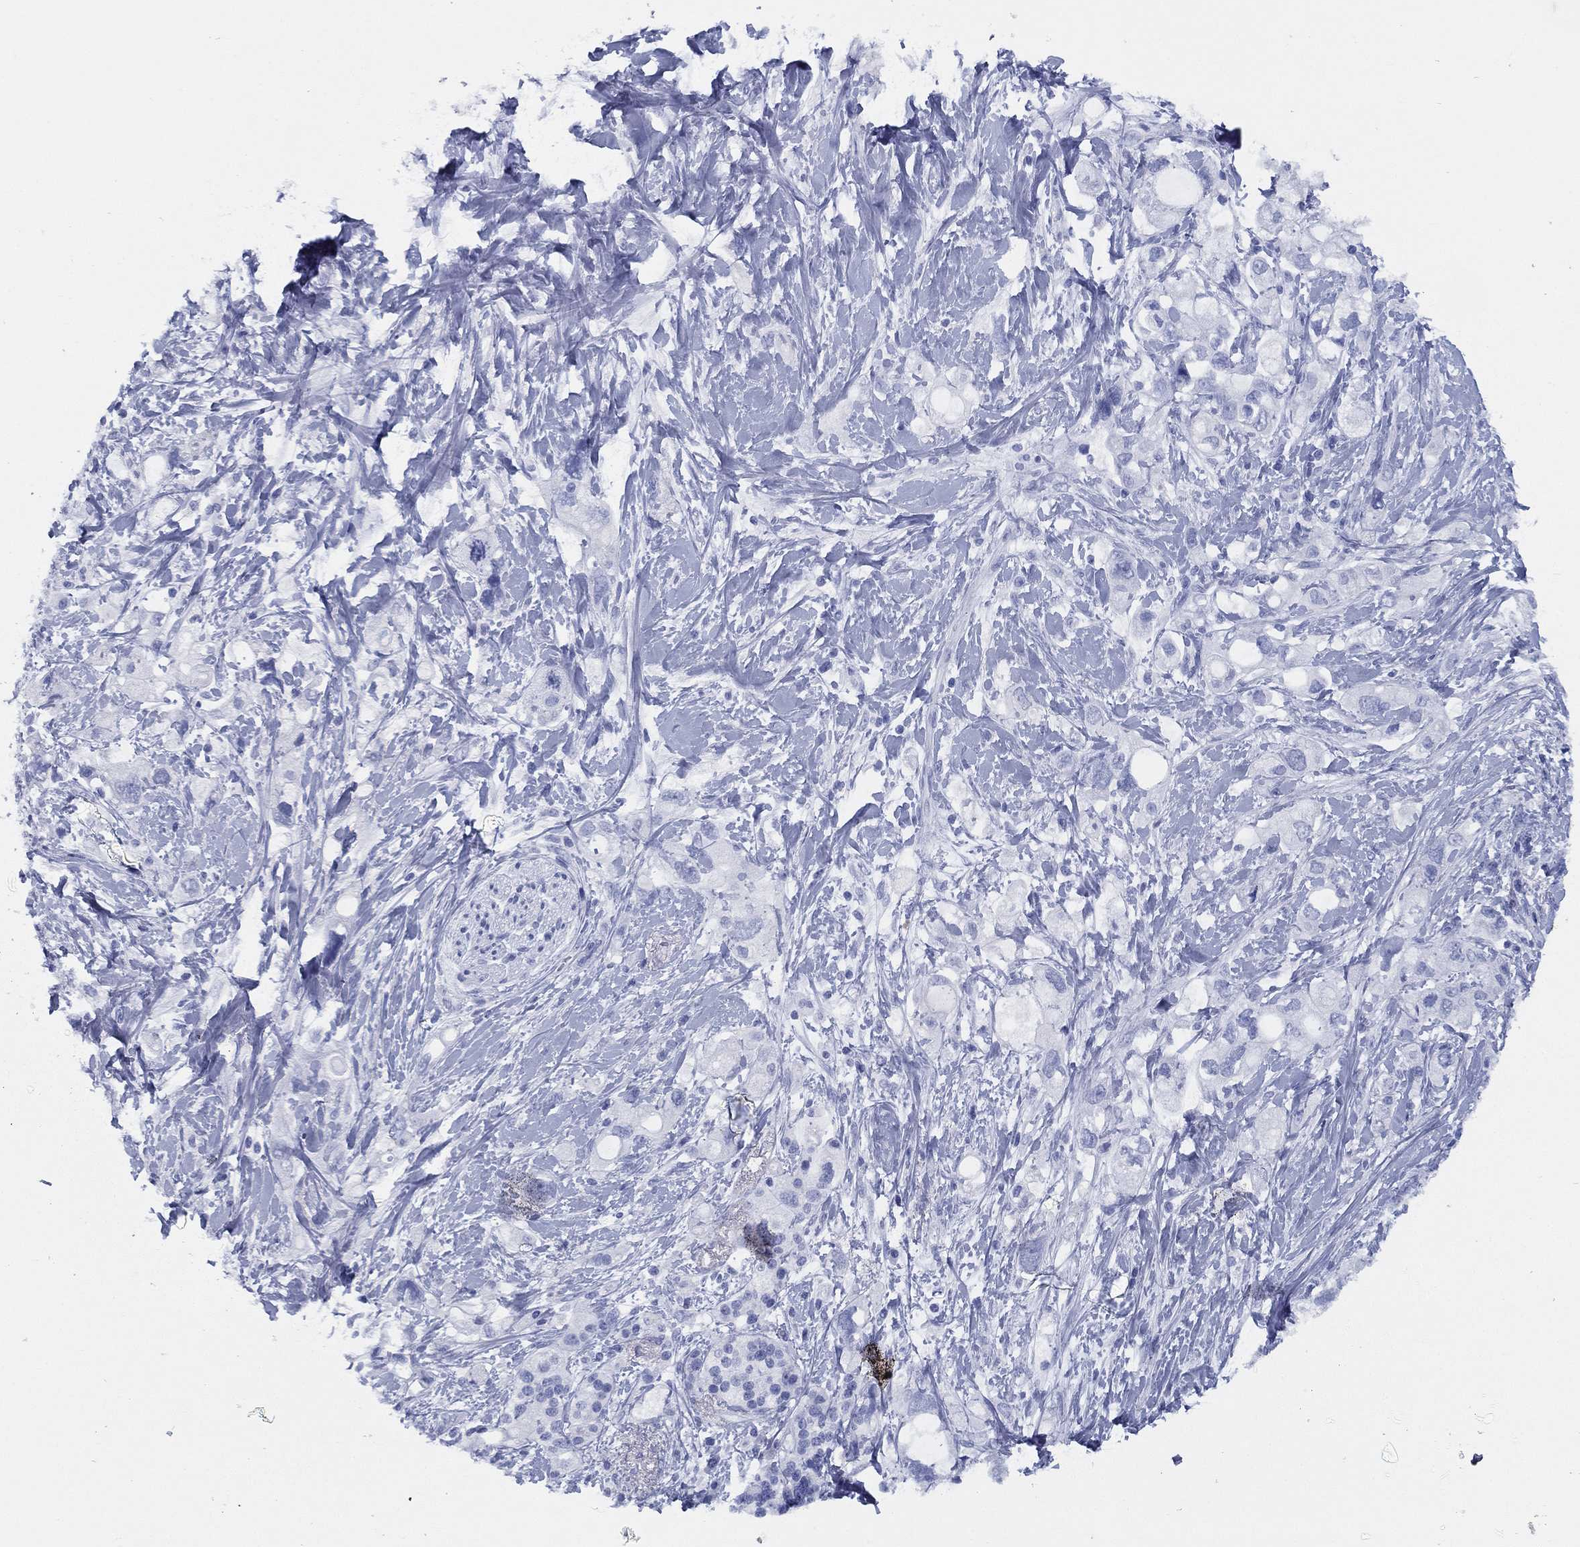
{"staining": {"intensity": "negative", "quantity": "none", "location": "none"}, "tissue": "pancreatic cancer", "cell_type": "Tumor cells", "image_type": "cancer", "snomed": [{"axis": "morphology", "description": "Adenocarcinoma, NOS"}, {"axis": "topography", "description": "Pancreas"}], "caption": "IHC image of neoplastic tissue: pancreatic adenocarcinoma stained with DAB demonstrates no significant protein expression in tumor cells.", "gene": "TMEM252", "patient": {"sex": "female", "age": 56}}